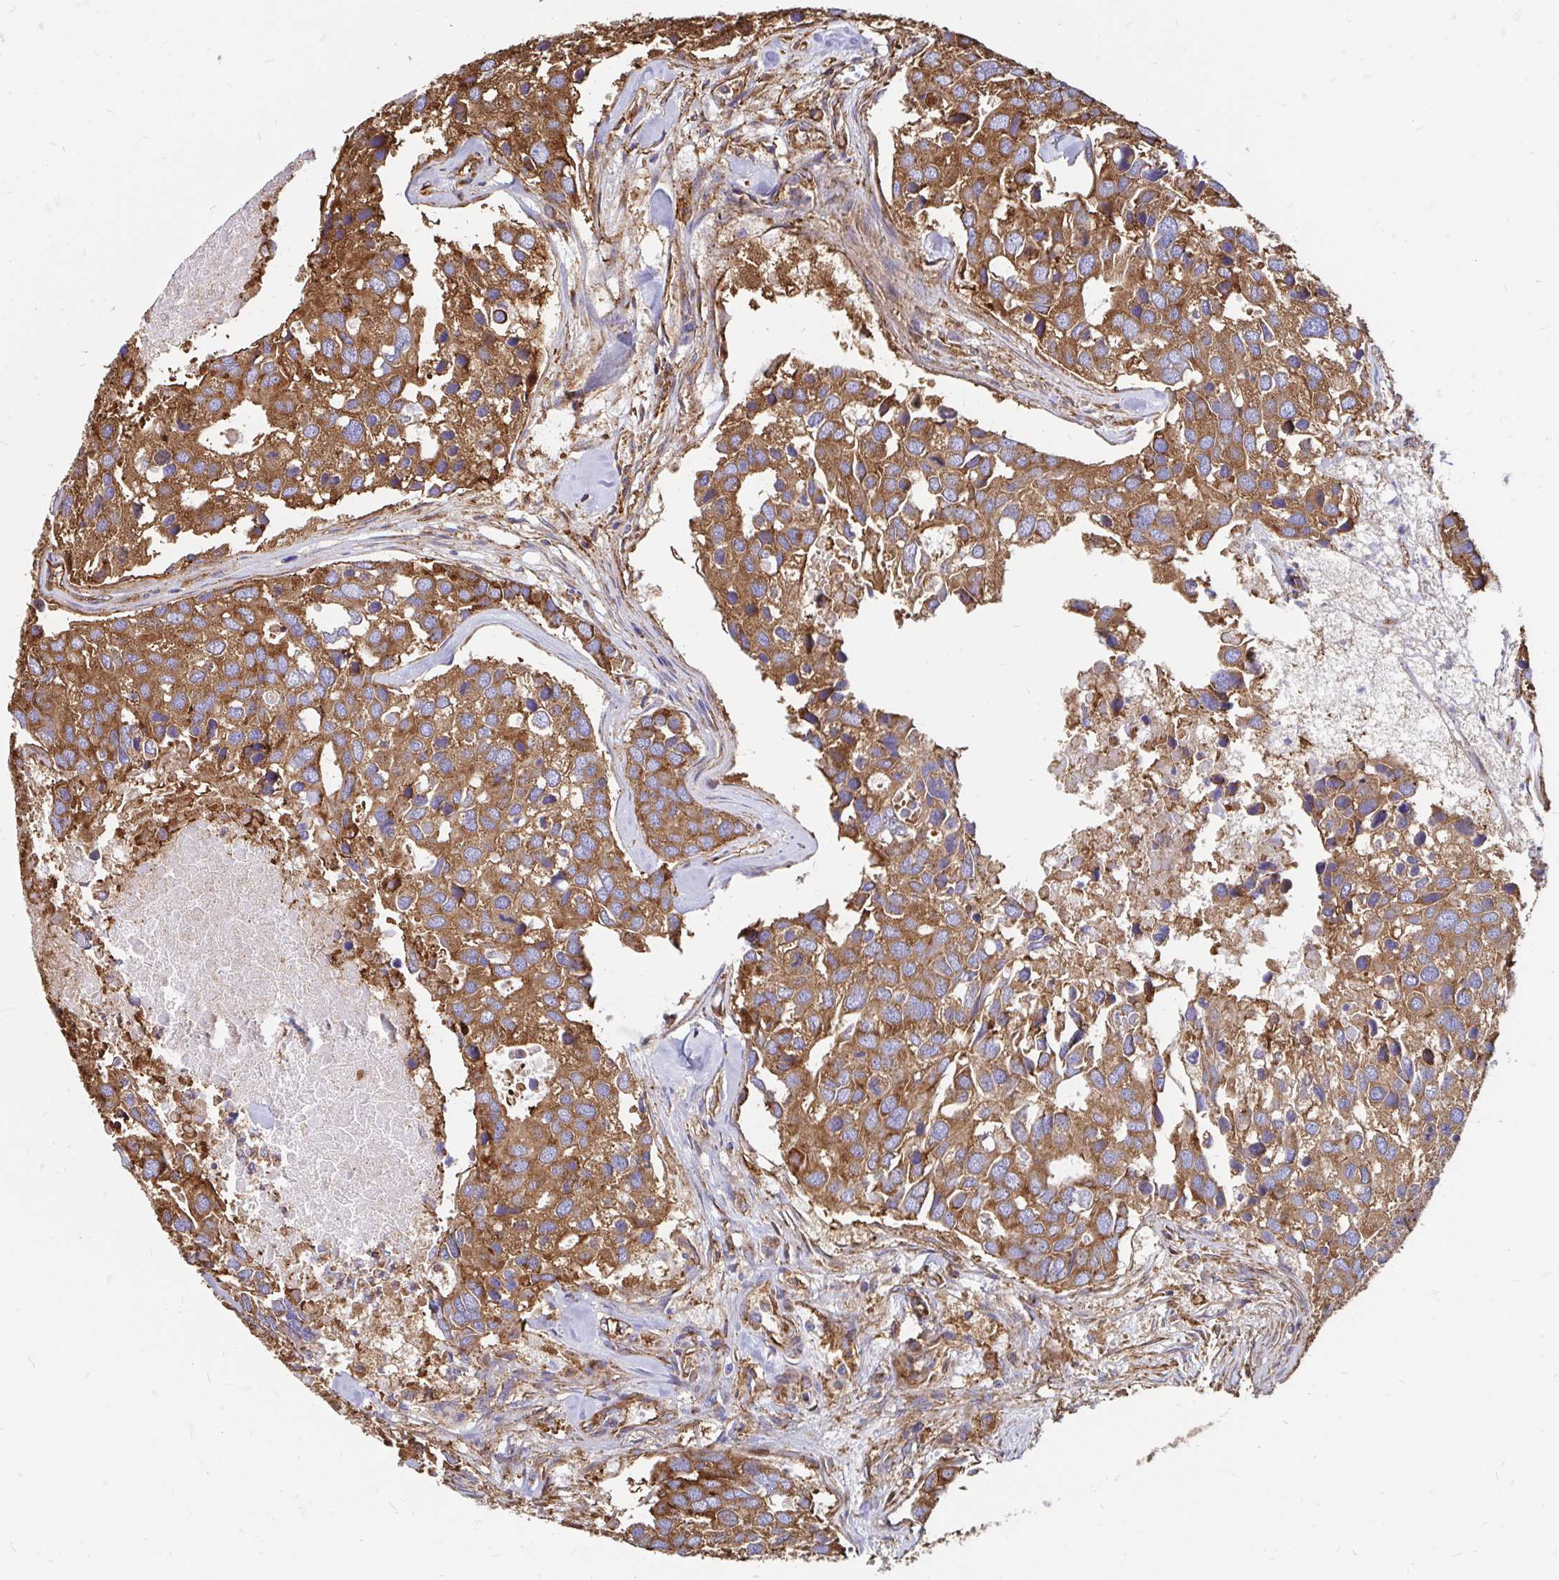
{"staining": {"intensity": "moderate", "quantity": ">75%", "location": "cytoplasmic/membranous"}, "tissue": "breast cancer", "cell_type": "Tumor cells", "image_type": "cancer", "snomed": [{"axis": "morphology", "description": "Duct carcinoma"}, {"axis": "topography", "description": "Breast"}], "caption": "A brown stain shows moderate cytoplasmic/membranous expression of a protein in breast cancer tumor cells.", "gene": "CLTC", "patient": {"sex": "female", "age": 83}}